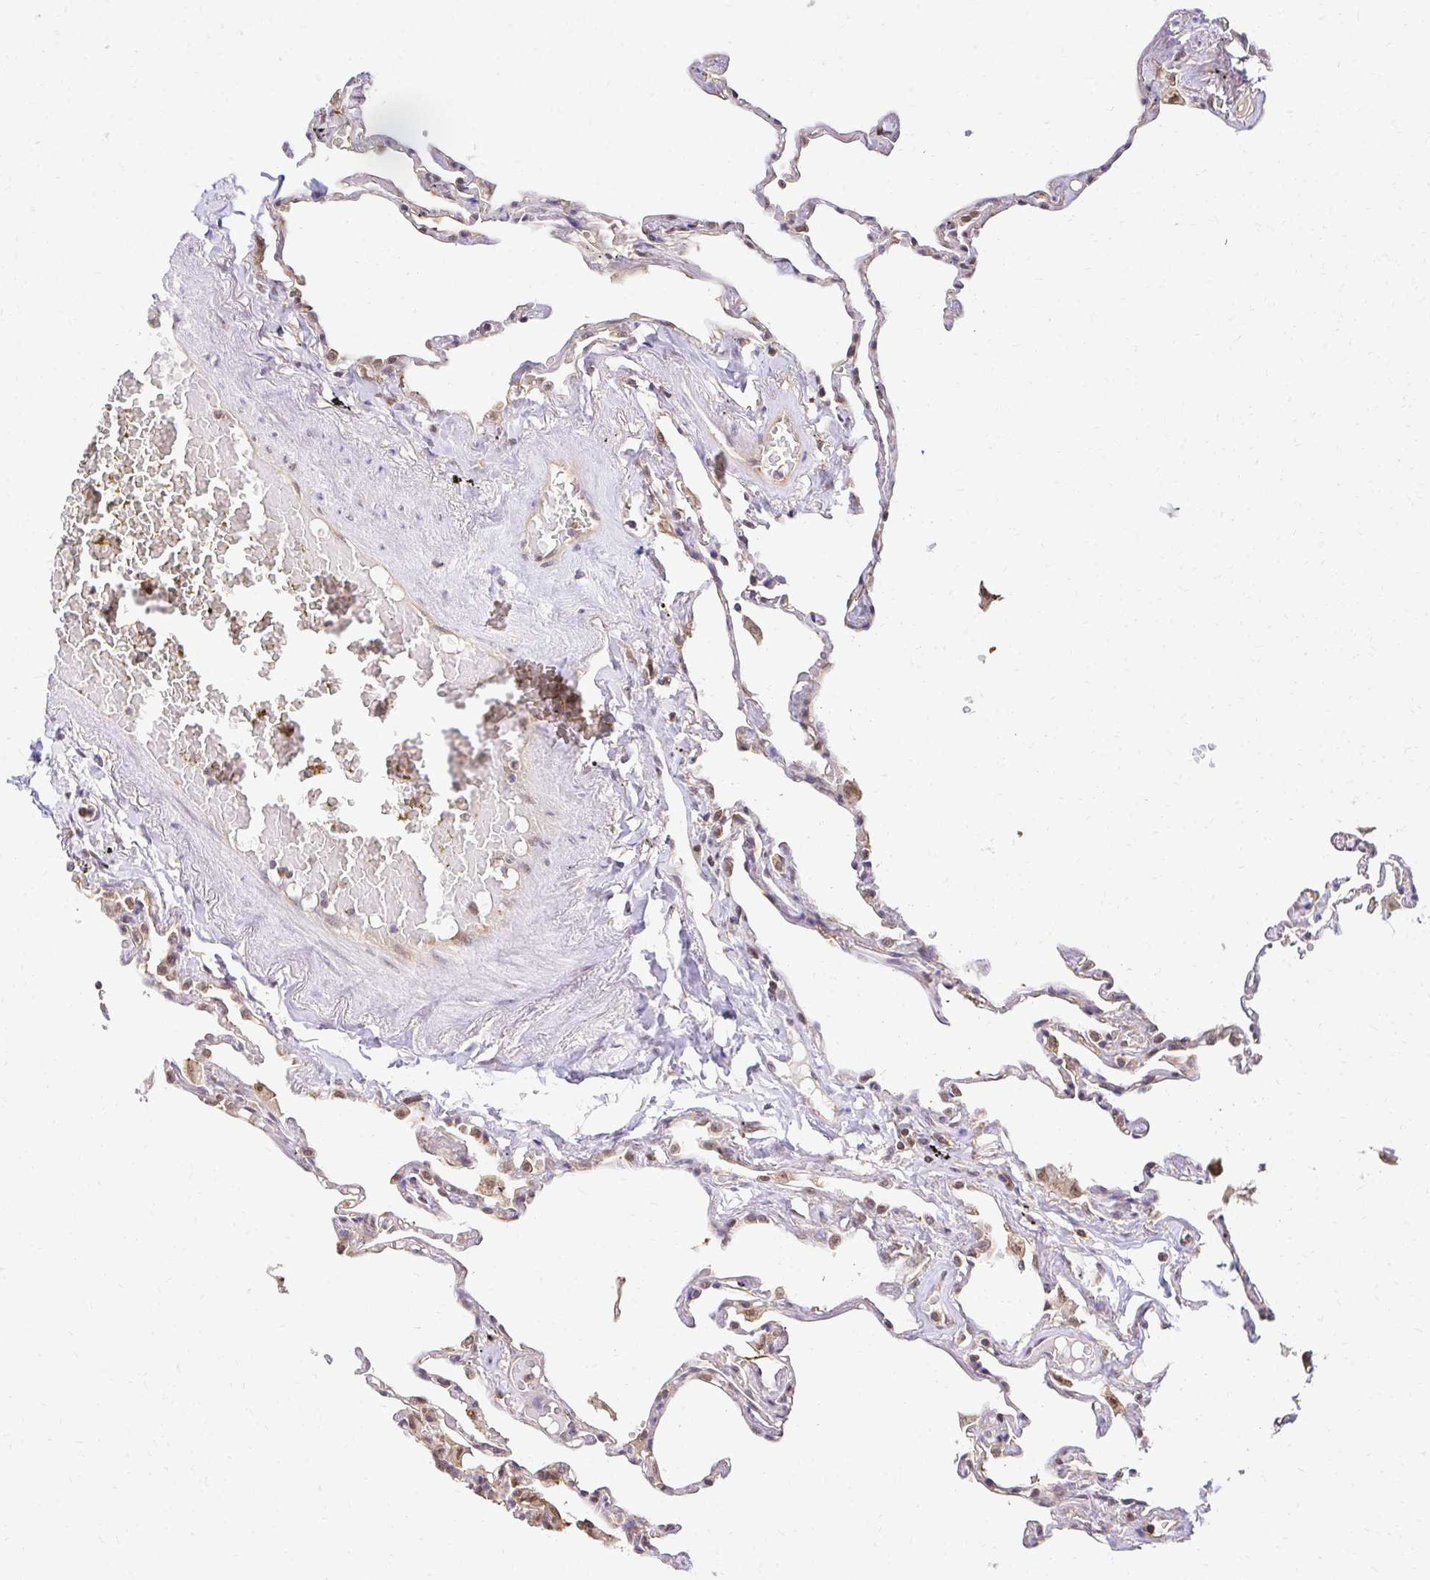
{"staining": {"intensity": "moderate", "quantity": "<25%", "location": "cytoplasmic/membranous,nuclear"}, "tissue": "lung", "cell_type": "Alveolar cells", "image_type": "normal", "snomed": [{"axis": "morphology", "description": "Normal tissue, NOS"}, {"axis": "topography", "description": "Lung"}], "caption": "The immunohistochemical stain labels moderate cytoplasmic/membranous,nuclear staining in alveolar cells of benign lung. The protein of interest is stained brown, and the nuclei are stained in blue (DAB IHC with brightfield microscopy, high magnification).", "gene": "PSMA4", "patient": {"sex": "female", "age": 67}}